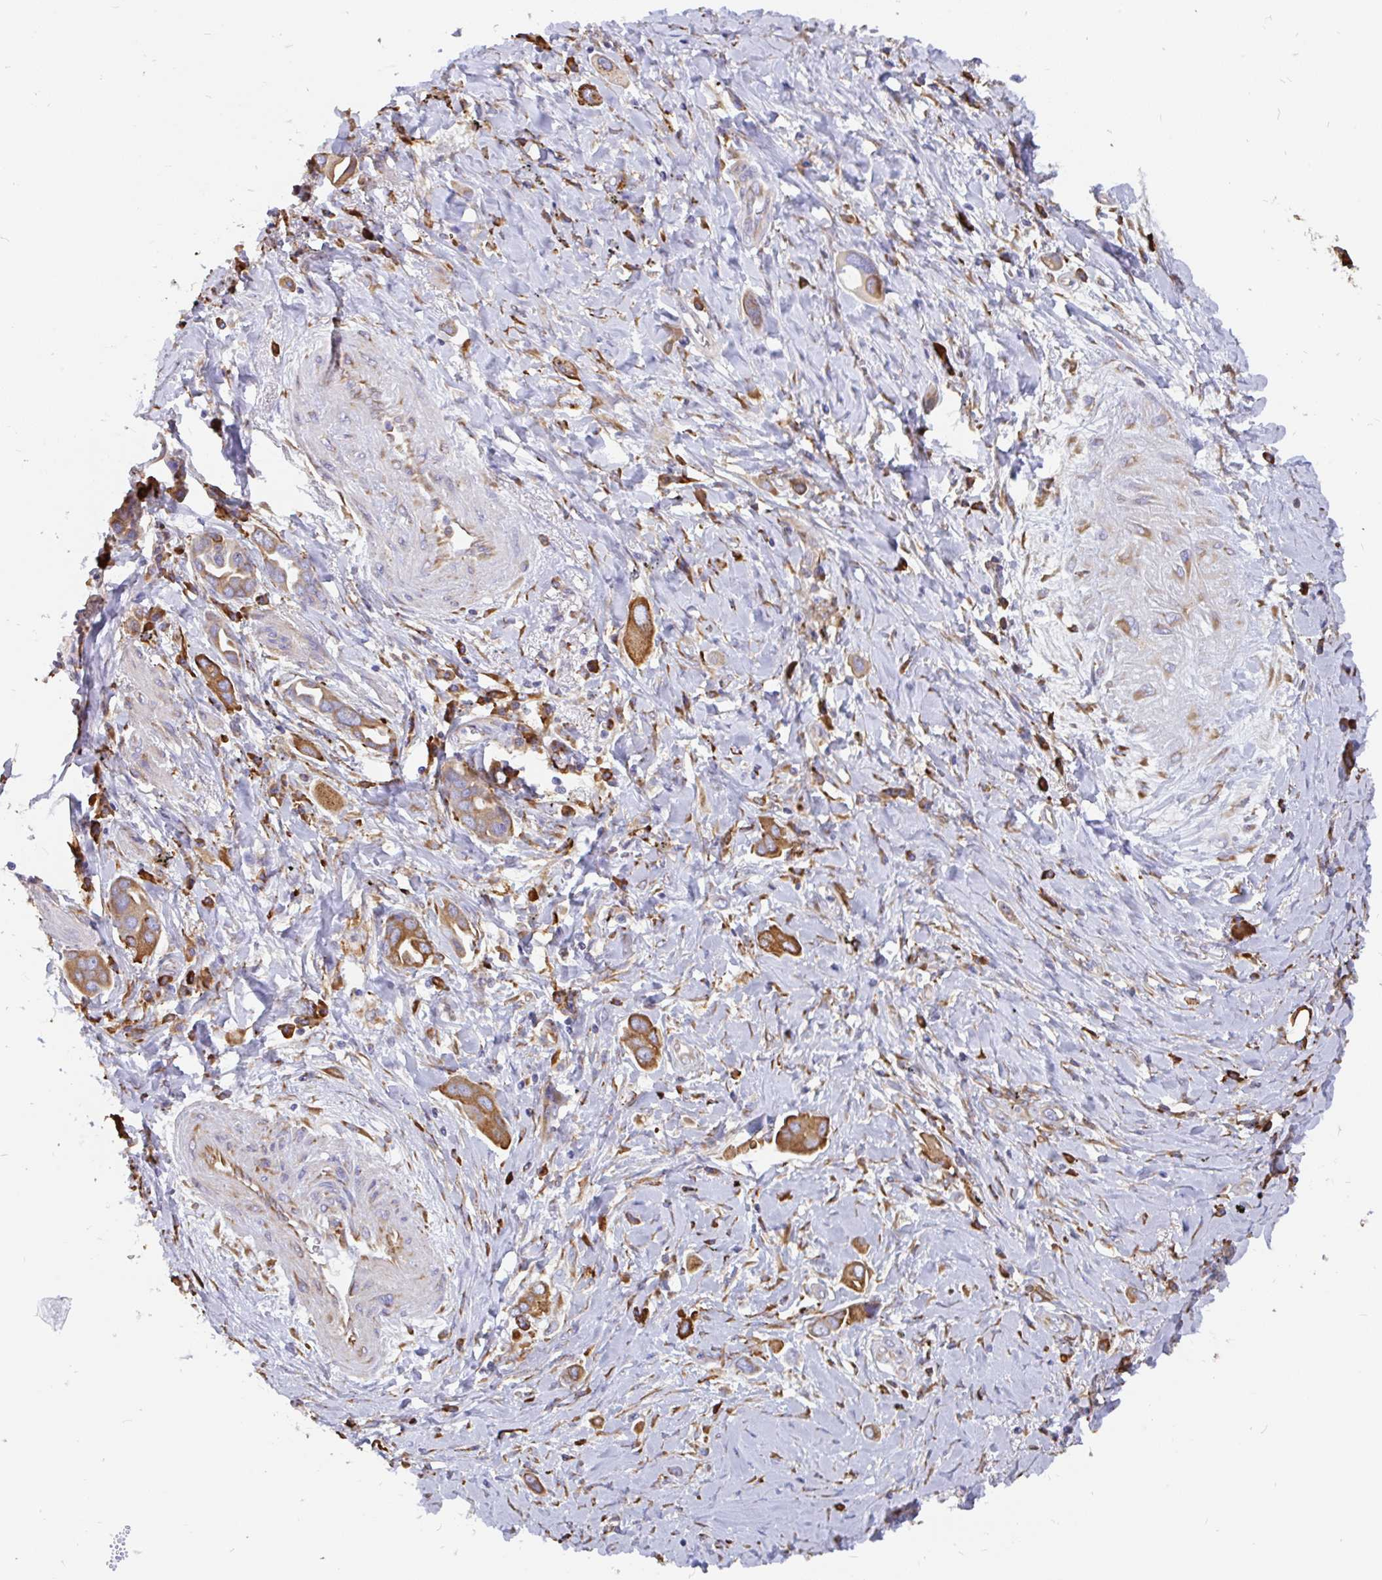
{"staining": {"intensity": "moderate", "quantity": ">75%", "location": "cytoplasmic/membranous"}, "tissue": "lung cancer", "cell_type": "Tumor cells", "image_type": "cancer", "snomed": [{"axis": "morphology", "description": "Adenocarcinoma, NOS"}, {"axis": "topography", "description": "Lung"}], "caption": "There is medium levels of moderate cytoplasmic/membranous staining in tumor cells of lung cancer, as demonstrated by immunohistochemical staining (brown color).", "gene": "EML5", "patient": {"sex": "male", "age": 76}}